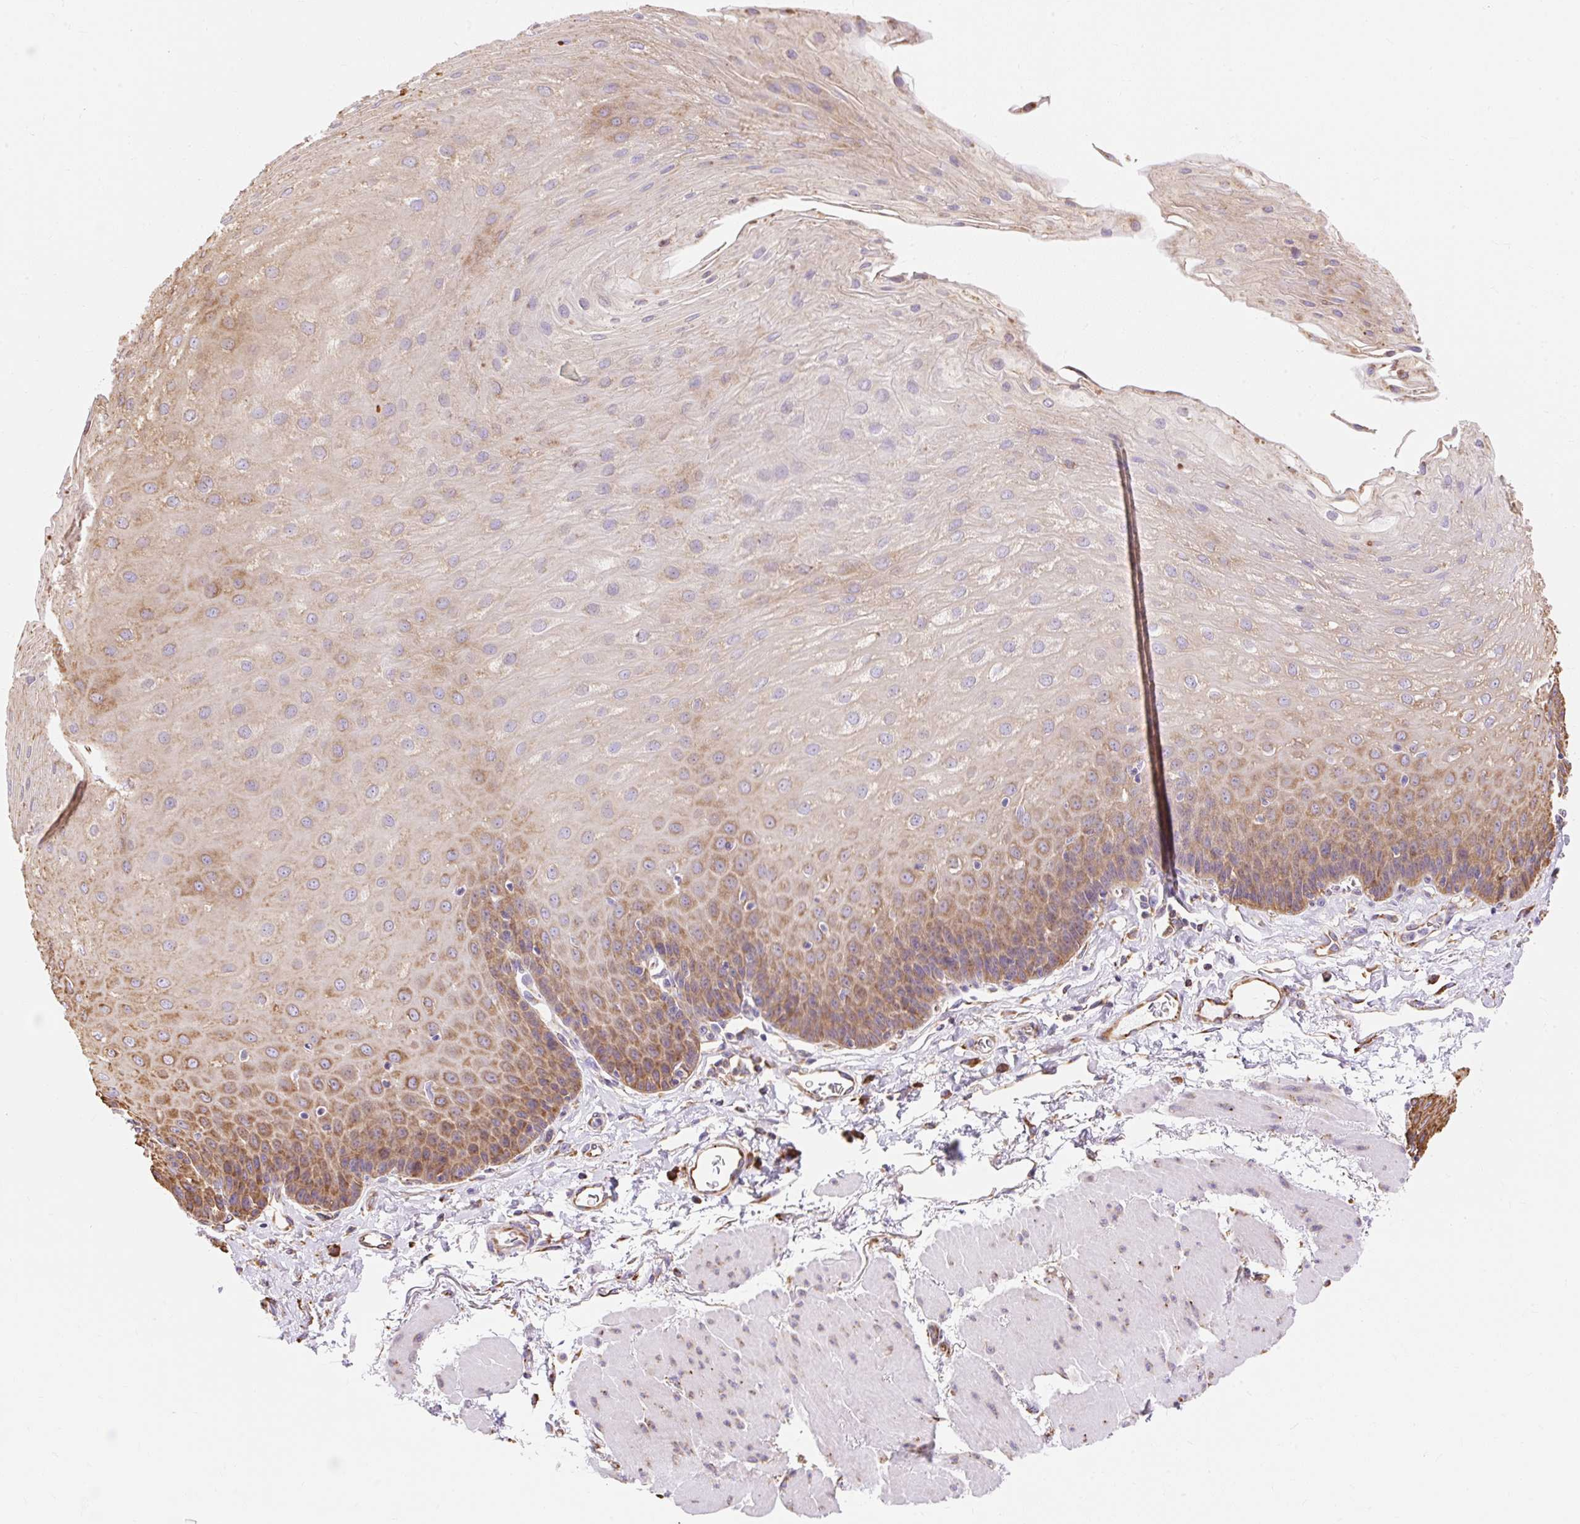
{"staining": {"intensity": "moderate", "quantity": "25%-75%", "location": "cytoplasmic/membranous"}, "tissue": "esophagus", "cell_type": "Squamous epithelial cells", "image_type": "normal", "snomed": [{"axis": "morphology", "description": "Normal tissue, NOS"}, {"axis": "topography", "description": "Esophagus"}], "caption": "Protein staining shows moderate cytoplasmic/membranous positivity in about 25%-75% of squamous epithelial cells in unremarkable esophagus.", "gene": "ENSG00000260836", "patient": {"sex": "female", "age": 81}}